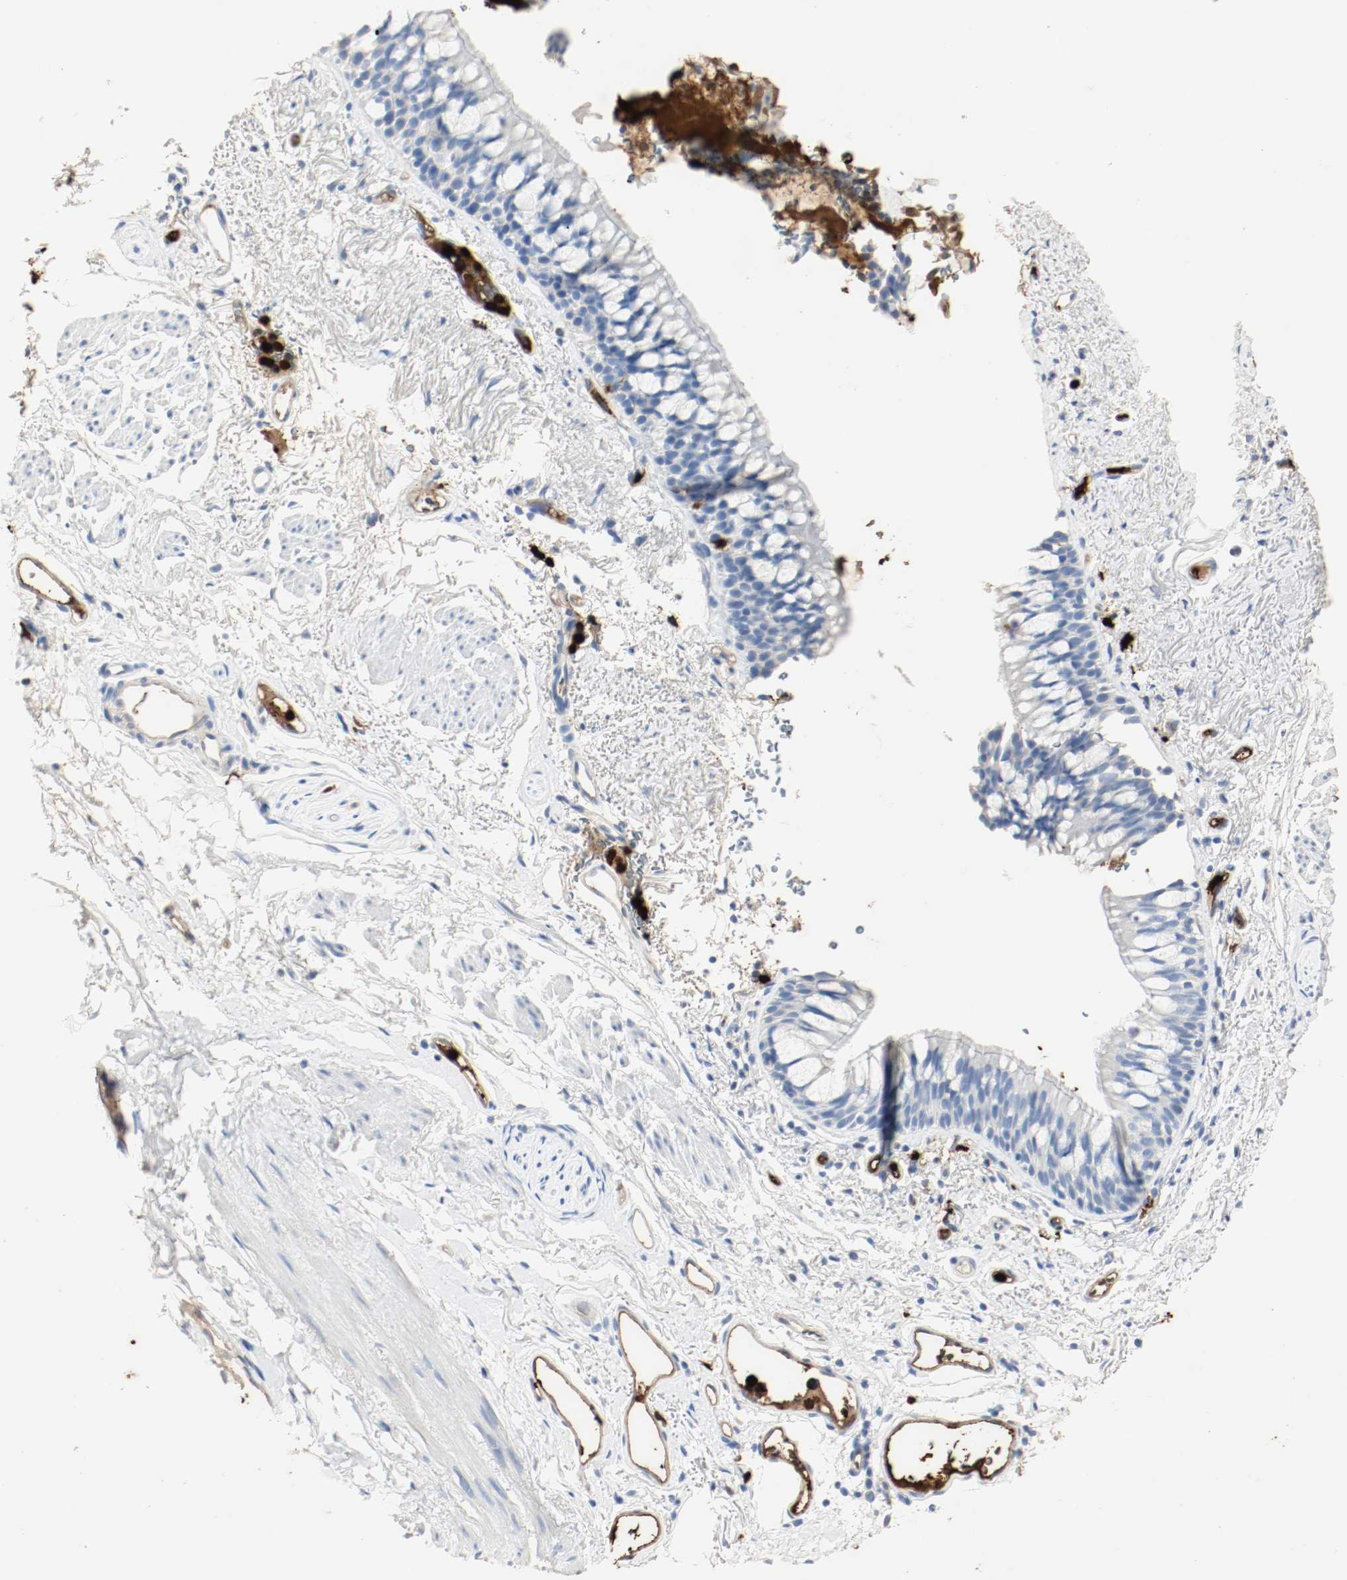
{"staining": {"intensity": "negative", "quantity": "none", "location": "none"}, "tissue": "bronchus", "cell_type": "Respiratory epithelial cells", "image_type": "normal", "snomed": [{"axis": "morphology", "description": "Normal tissue, NOS"}, {"axis": "topography", "description": "Bronchus"}], "caption": "Human bronchus stained for a protein using IHC displays no expression in respiratory epithelial cells.", "gene": "S100A9", "patient": {"sex": "female", "age": 73}}